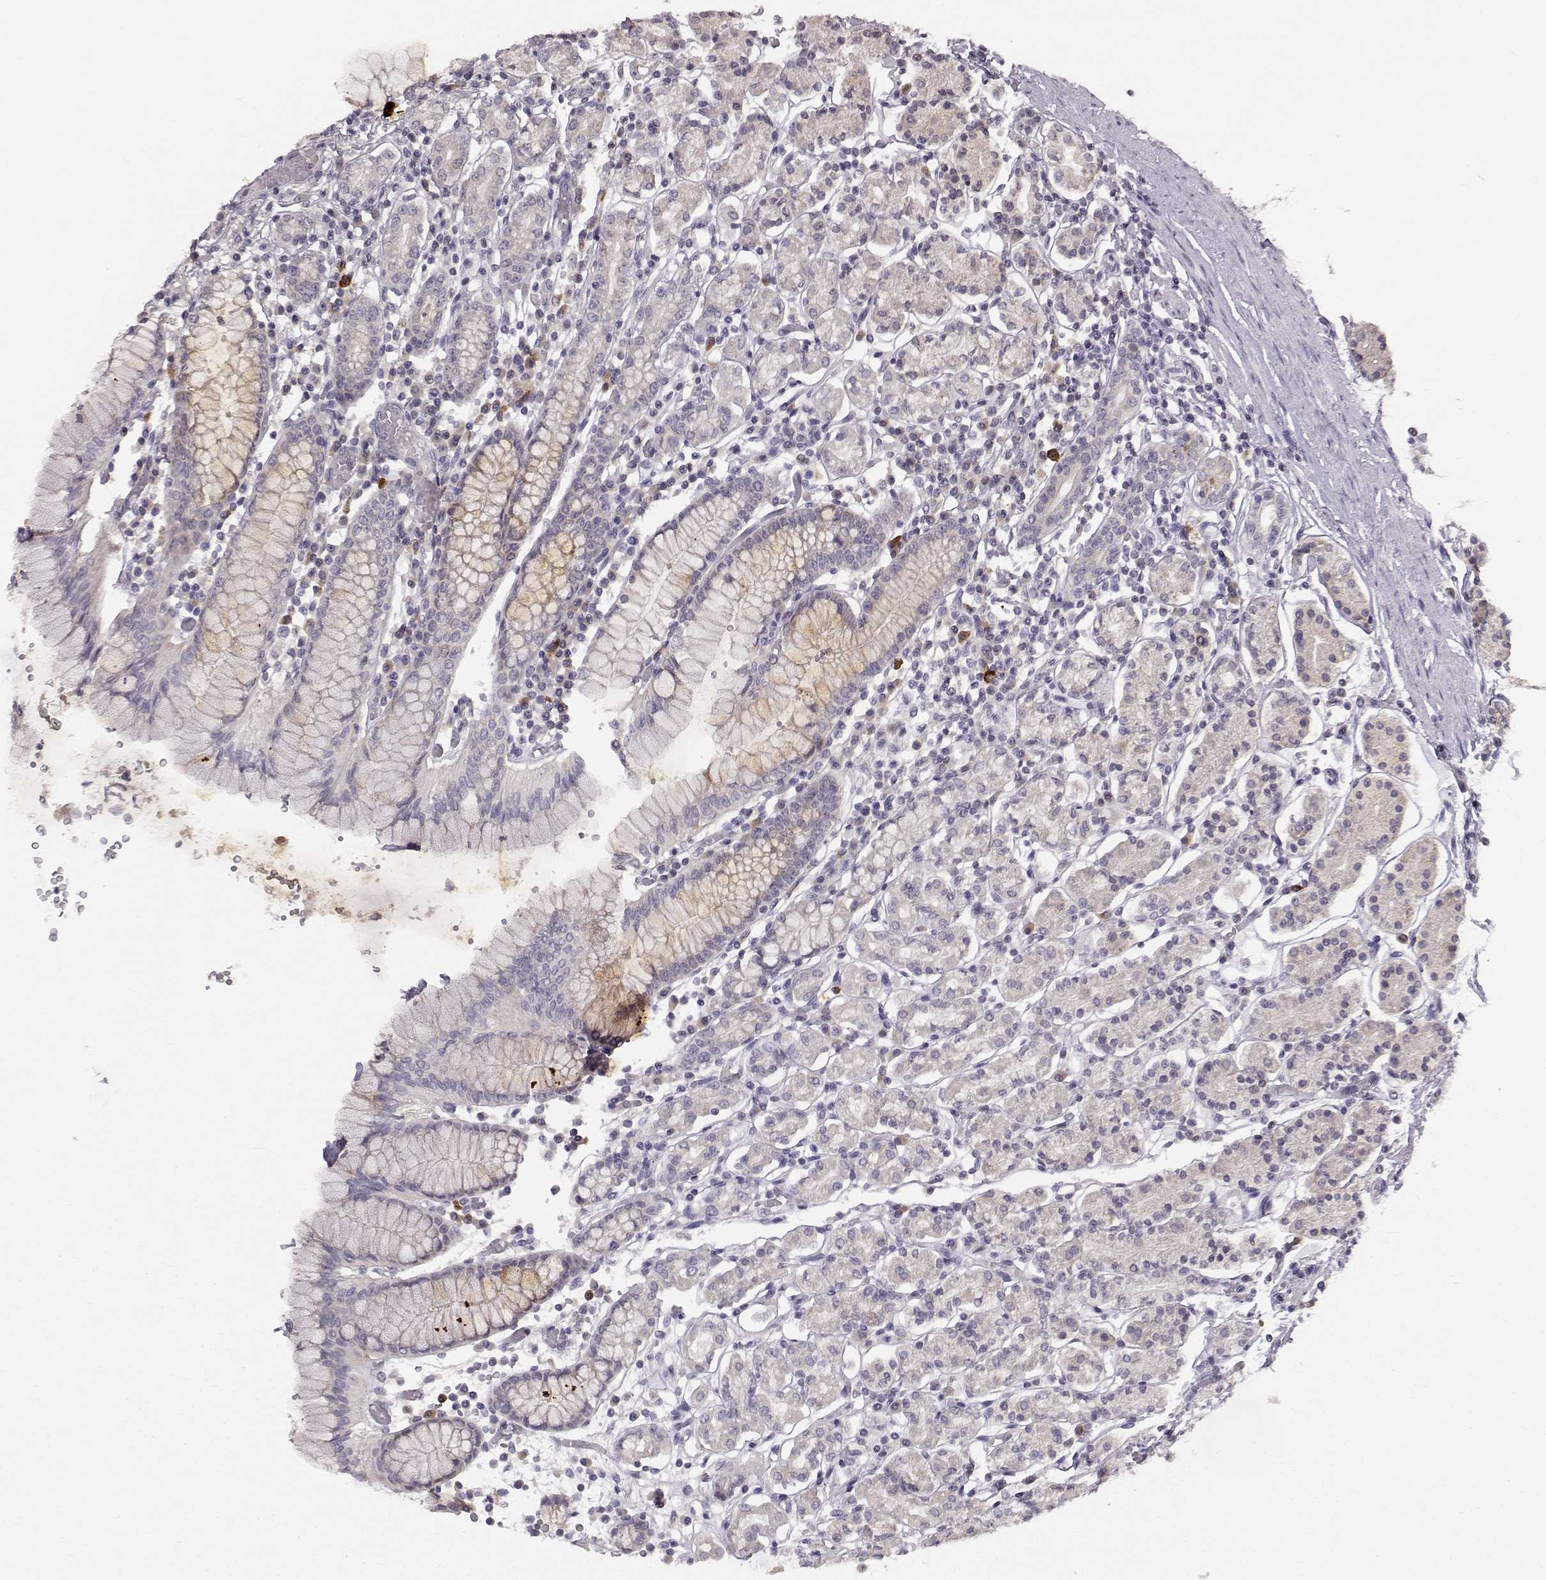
{"staining": {"intensity": "moderate", "quantity": "25%-75%", "location": "cytoplasmic/membranous"}, "tissue": "stomach", "cell_type": "Glandular cells", "image_type": "normal", "snomed": [{"axis": "morphology", "description": "Normal tissue, NOS"}, {"axis": "topography", "description": "Stomach, upper"}, {"axis": "topography", "description": "Stomach"}], "caption": "DAB immunohistochemical staining of normal stomach reveals moderate cytoplasmic/membranous protein staining in about 25%-75% of glandular cells. The protein is stained brown, and the nuclei are stained in blue (DAB (3,3'-diaminobenzidine) IHC with brightfield microscopy, high magnification).", "gene": "ACSL6", "patient": {"sex": "male", "age": 62}}